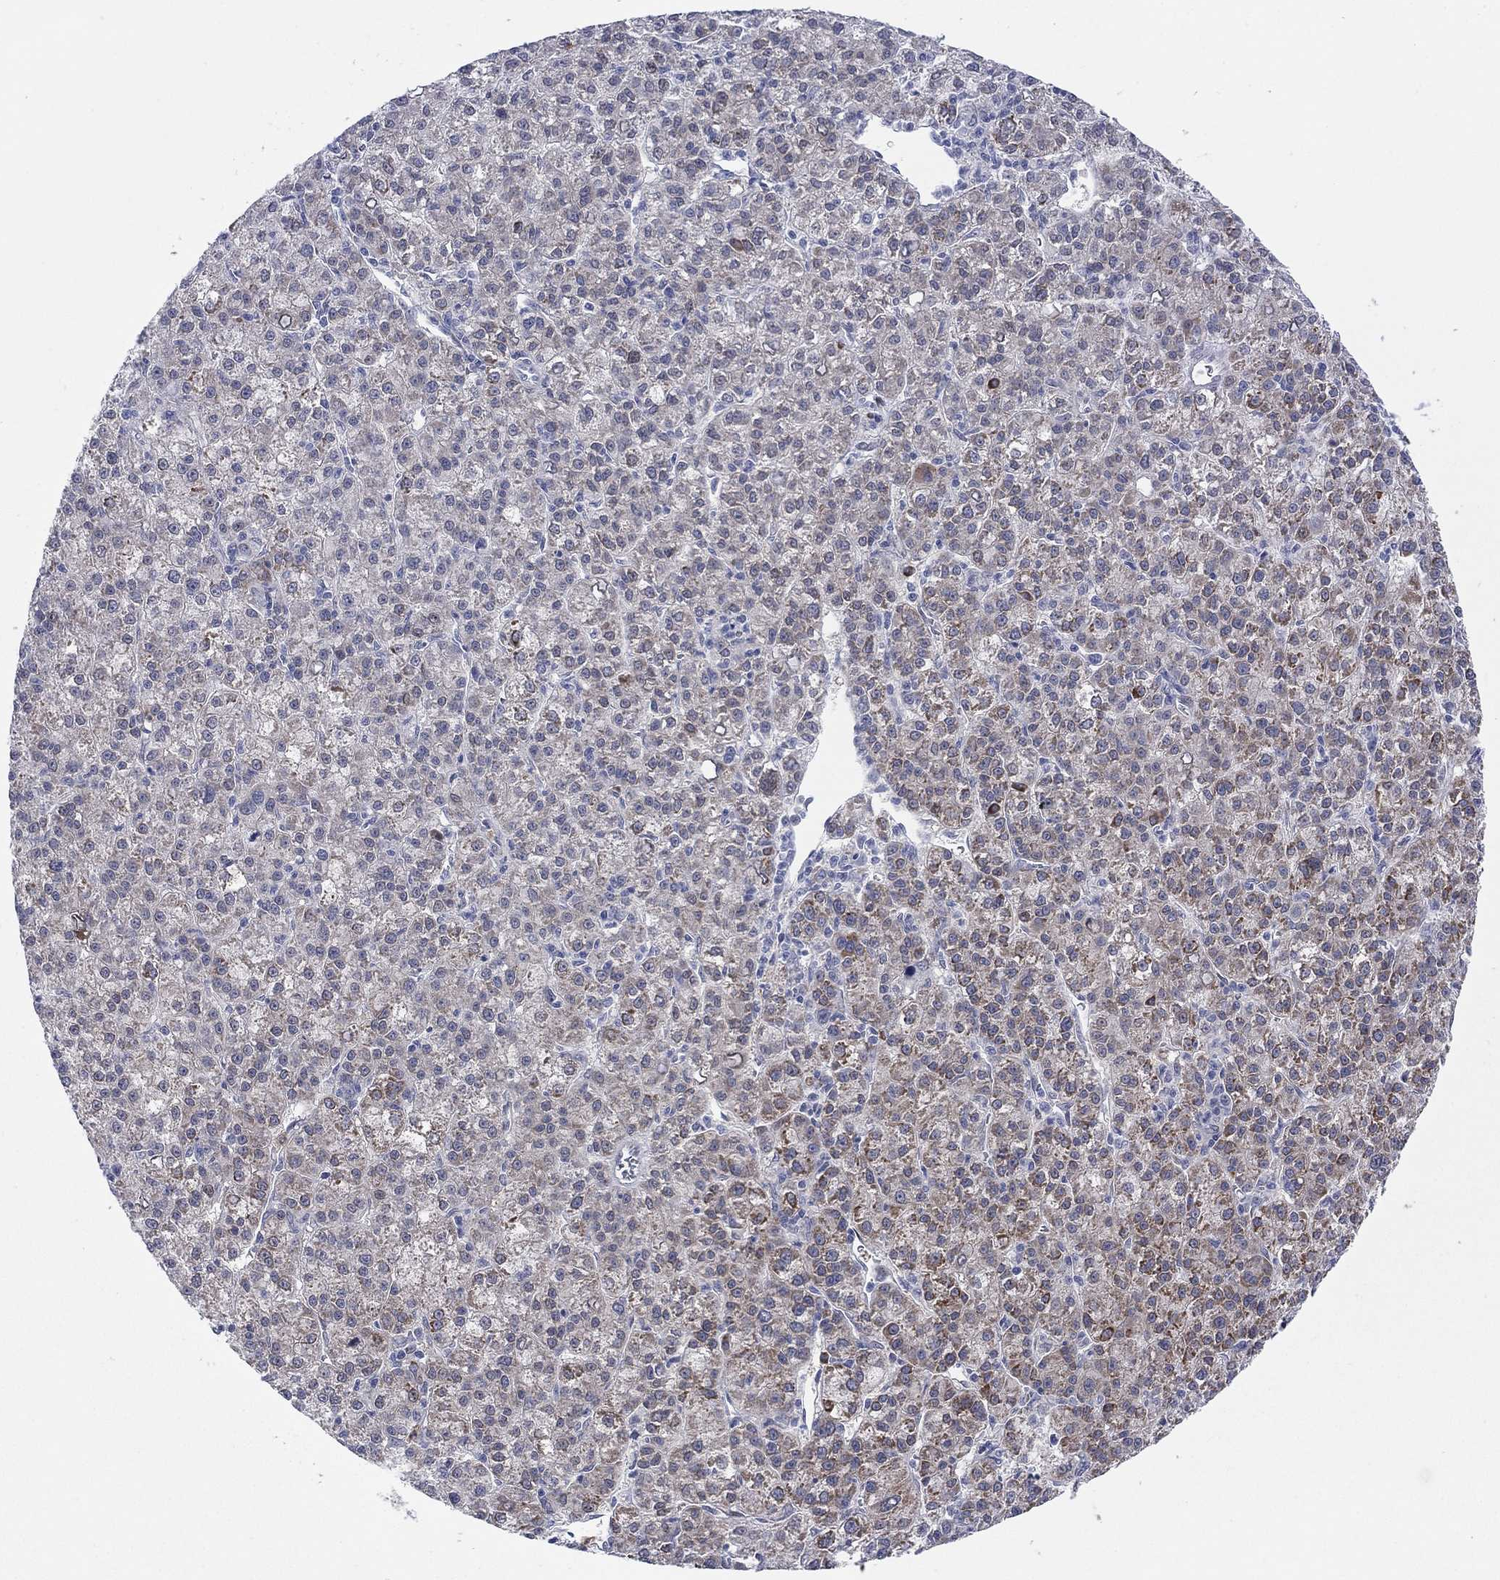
{"staining": {"intensity": "moderate", "quantity": "<25%", "location": "cytoplasmic/membranous"}, "tissue": "liver cancer", "cell_type": "Tumor cells", "image_type": "cancer", "snomed": [{"axis": "morphology", "description": "Carcinoma, Hepatocellular, NOS"}, {"axis": "topography", "description": "Liver"}], "caption": "IHC (DAB) staining of liver cancer reveals moderate cytoplasmic/membranous protein staining in about <25% of tumor cells.", "gene": "TTC21B", "patient": {"sex": "female", "age": 60}}